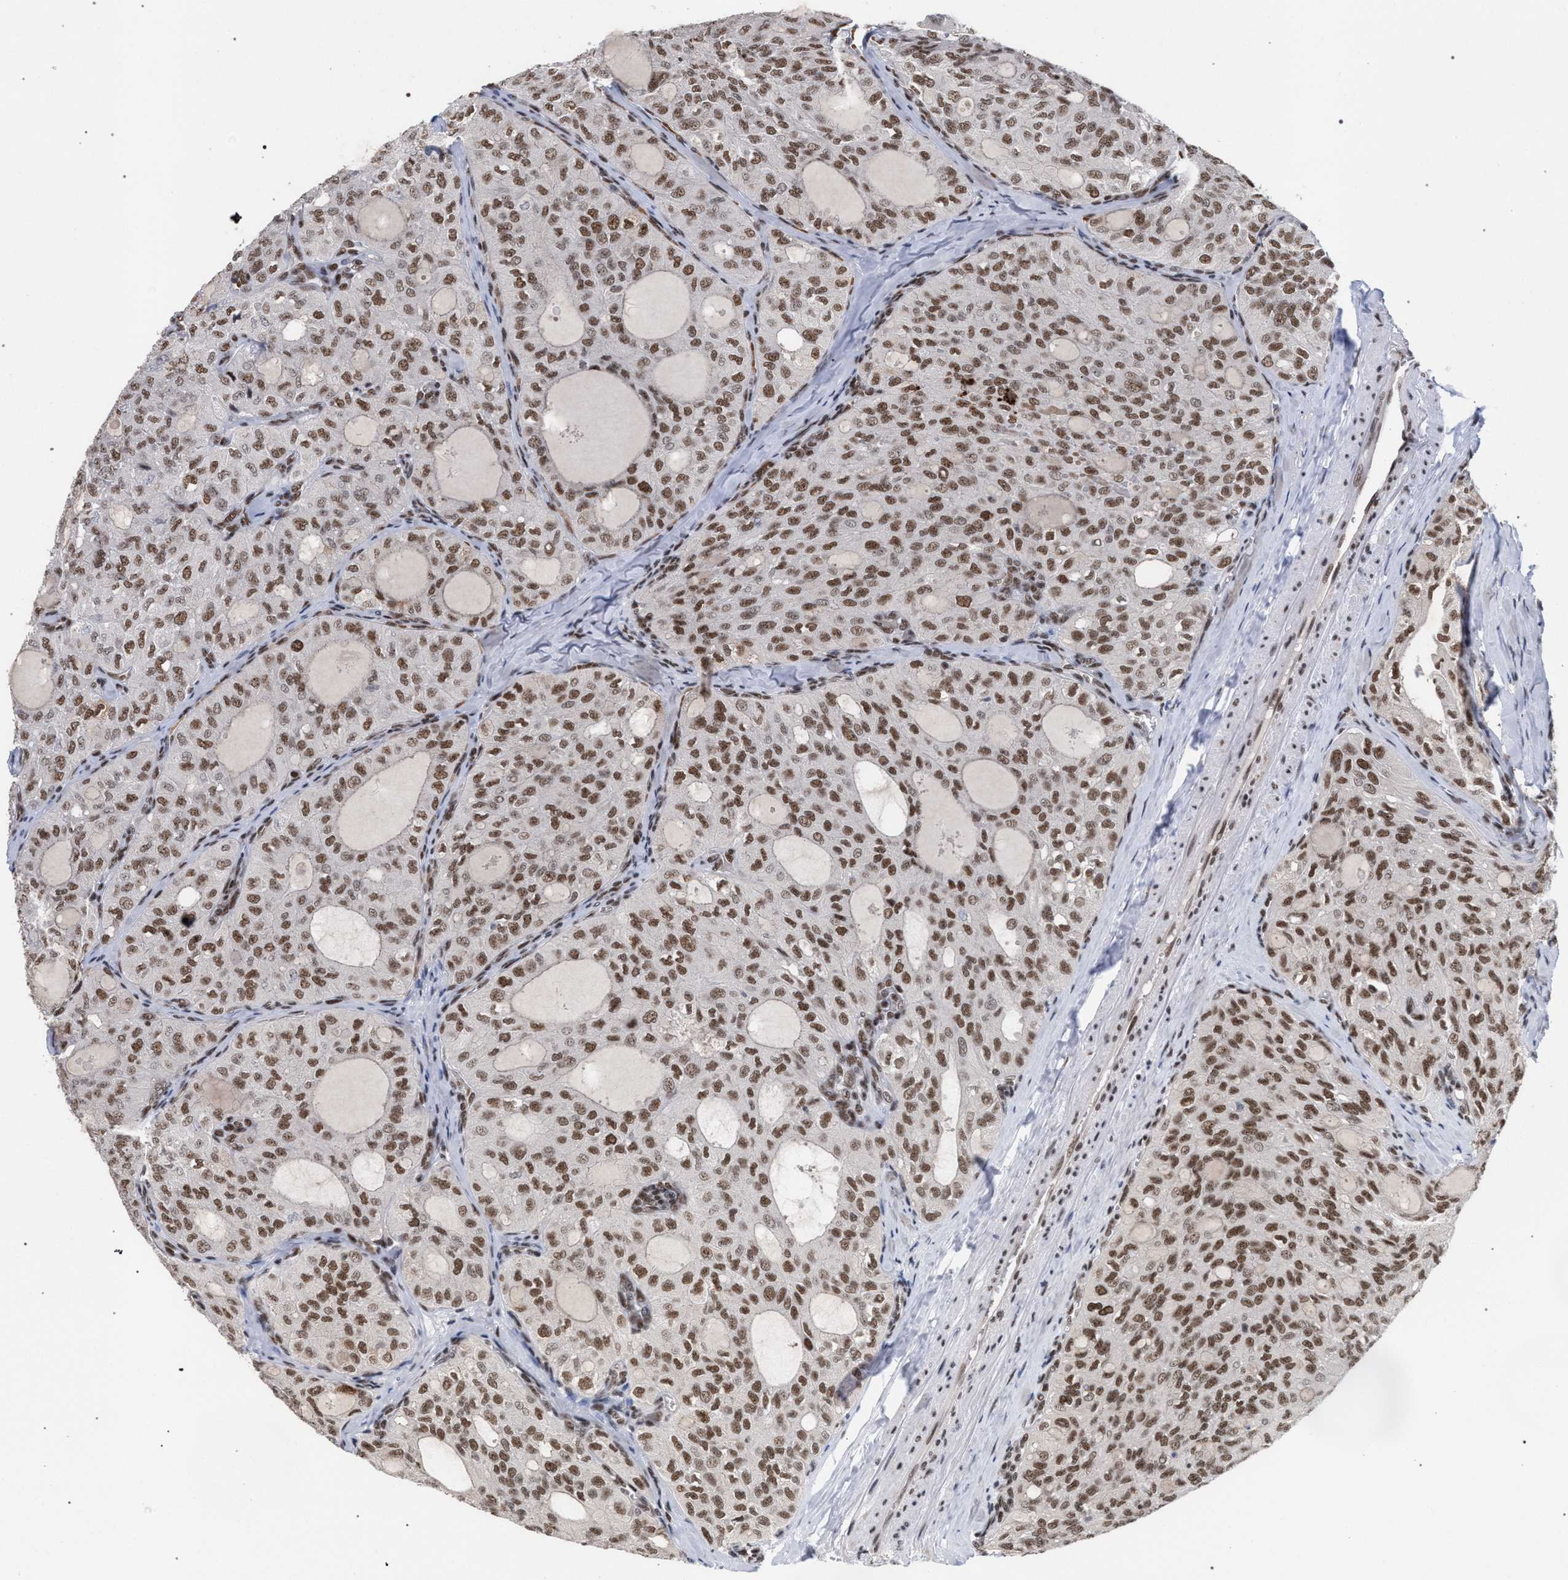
{"staining": {"intensity": "moderate", "quantity": ">75%", "location": "nuclear"}, "tissue": "thyroid cancer", "cell_type": "Tumor cells", "image_type": "cancer", "snomed": [{"axis": "morphology", "description": "Follicular adenoma carcinoma, NOS"}, {"axis": "topography", "description": "Thyroid gland"}], "caption": "Thyroid cancer was stained to show a protein in brown. There is medium levels of moderate nuclear expression in about >75% of tumor cells. (Stains: DAB (3,3'-diaminobenzidine) in brown, nuclei in blue, Microscopy: brightfield microscopy at high magnification).", "gene": "SCAF4", "patient": {"sex": "male", "age": 75}}